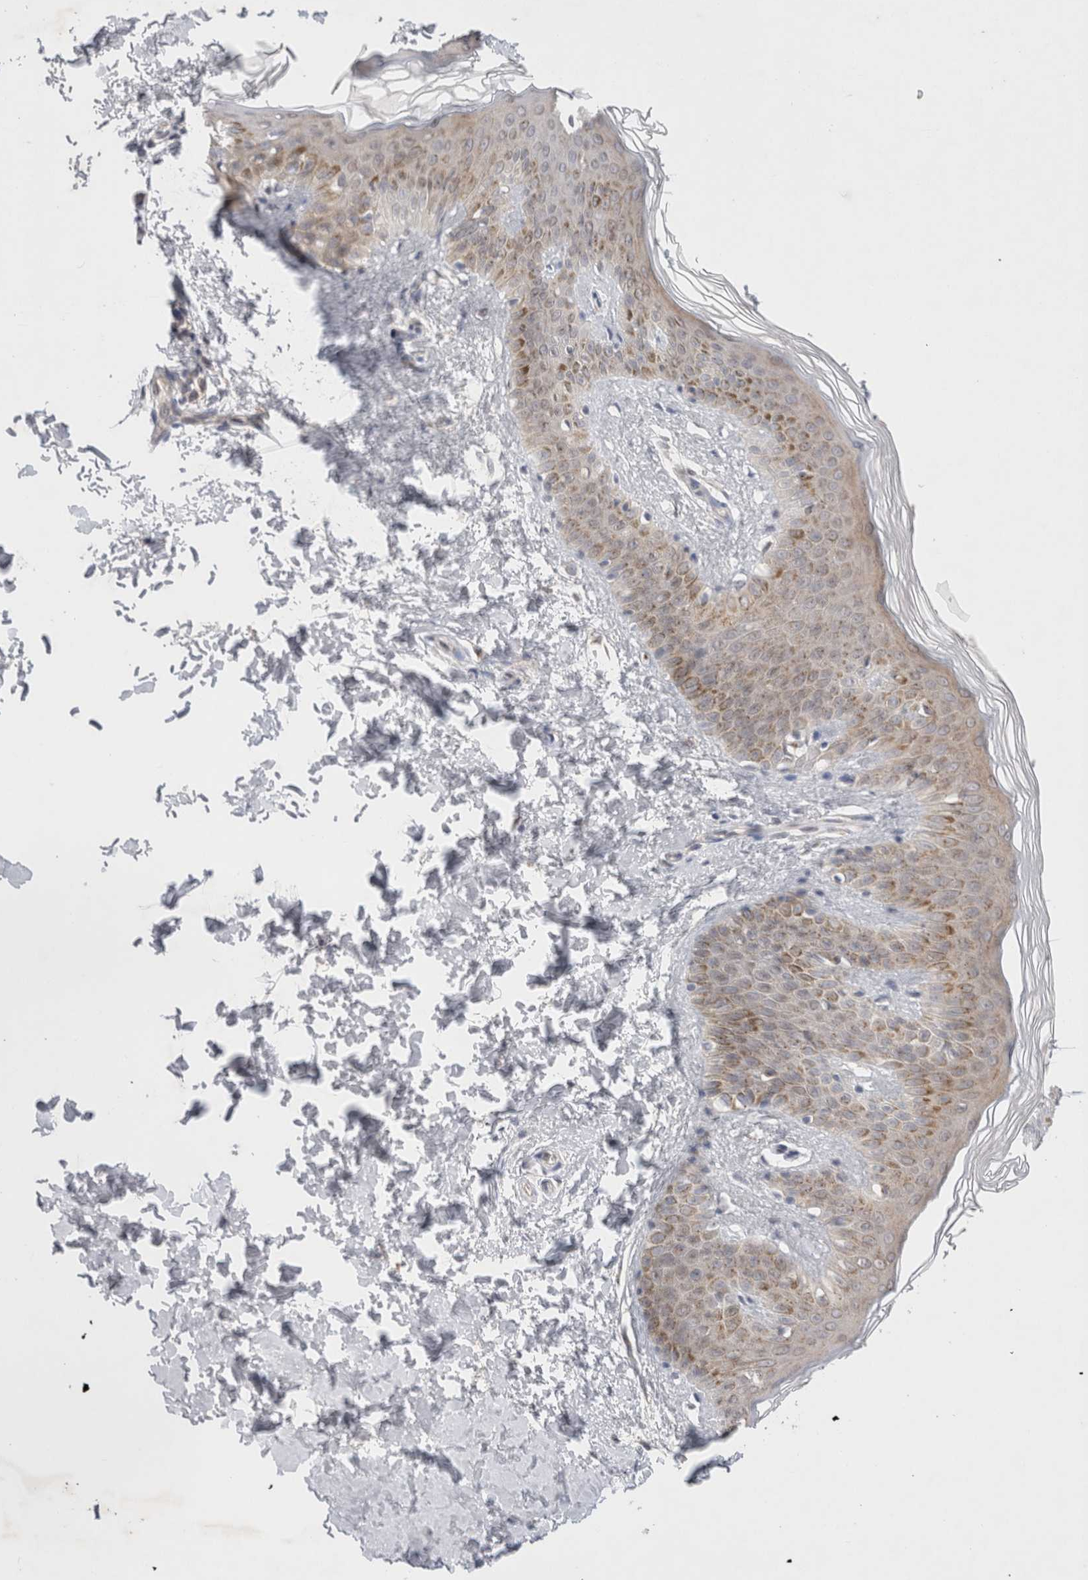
{"staining": {"intensity": "negative", "quantity": "none", "location": "none"}, "tissue": "skin", "cell_type": "Fibroblasts", "image_type": "normal", "snomed": [{"axis": "morphology", "description": "Normal tissue, NOS"}, {"axis": "morphology", "description": "Neoplasm, benign, NOS"}, {"axis": "topography", "description": "Skin"}, {"axis": "topography", "description": "Soft tissue"}], "caption": "A histopathology image of human skin is negative for staining in fibroblasts. (DAB (3,3'-diaminobenzidine) immunohistochemistry visualized using brightfield microscopy, high magnification).", "gene": "BICD2", "patient": {"sex": "male", "age": 26}}